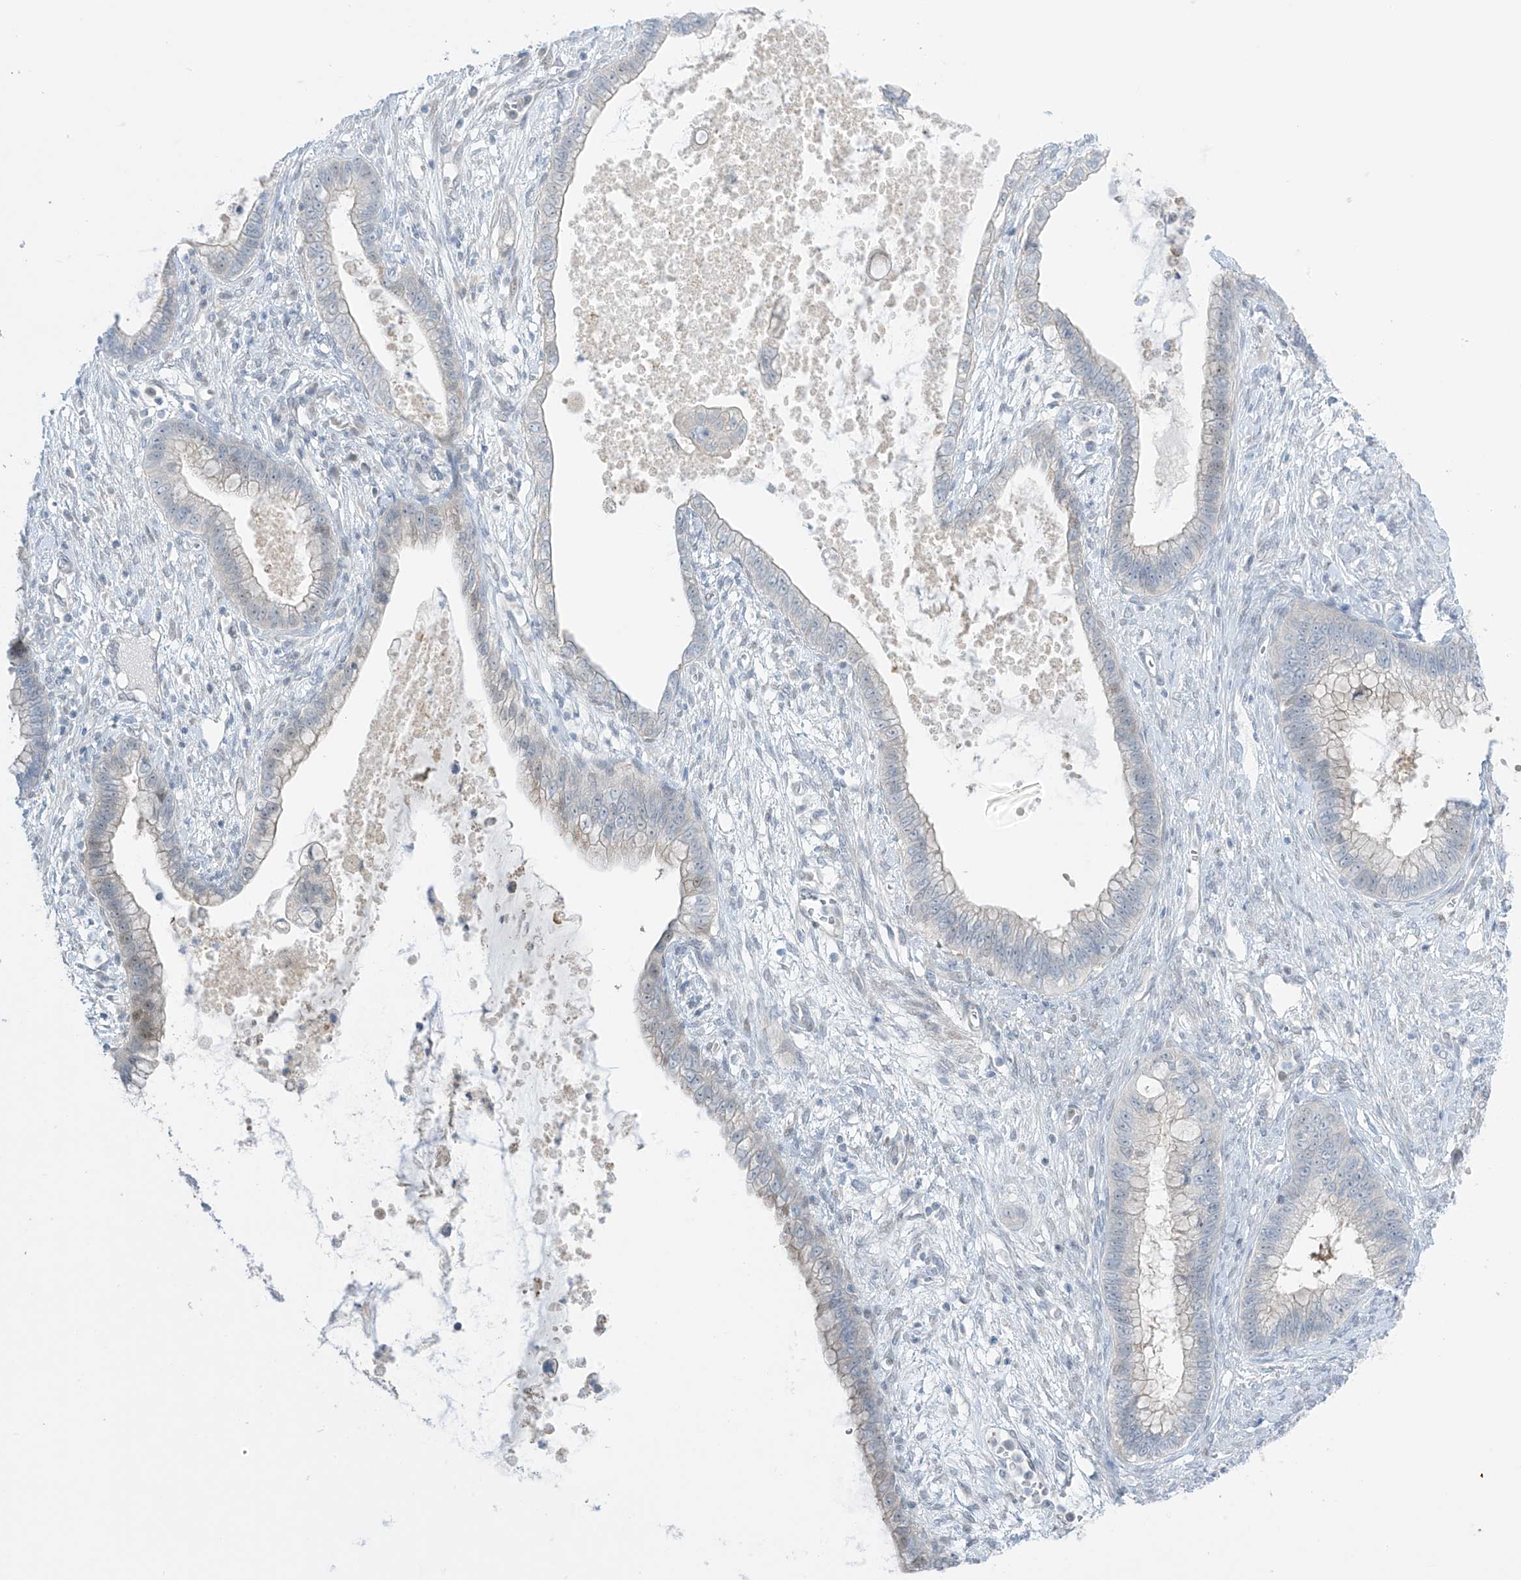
{"staining": {"intensity": "weak", "quantity": "<25%", "location": "cytoplasmic/membranous"}, "tissue": "cervical cancer", "cell_type": "Tumor cells", "image_type": "cancer", "snomed": [{"axis": "morphology", "description": "Adenocarcinoma, NOS"}, {"axis": "topography", "description": "Cervix"}], "caption": "Immunohistochemistry (IHC) micrograph of human cervical adenocarcinoma stained for a protein (brown), which exhibits no staining in tumor cells.", "gene": "ASPRV1", "patient": {"sex": "female", "age": 44}}